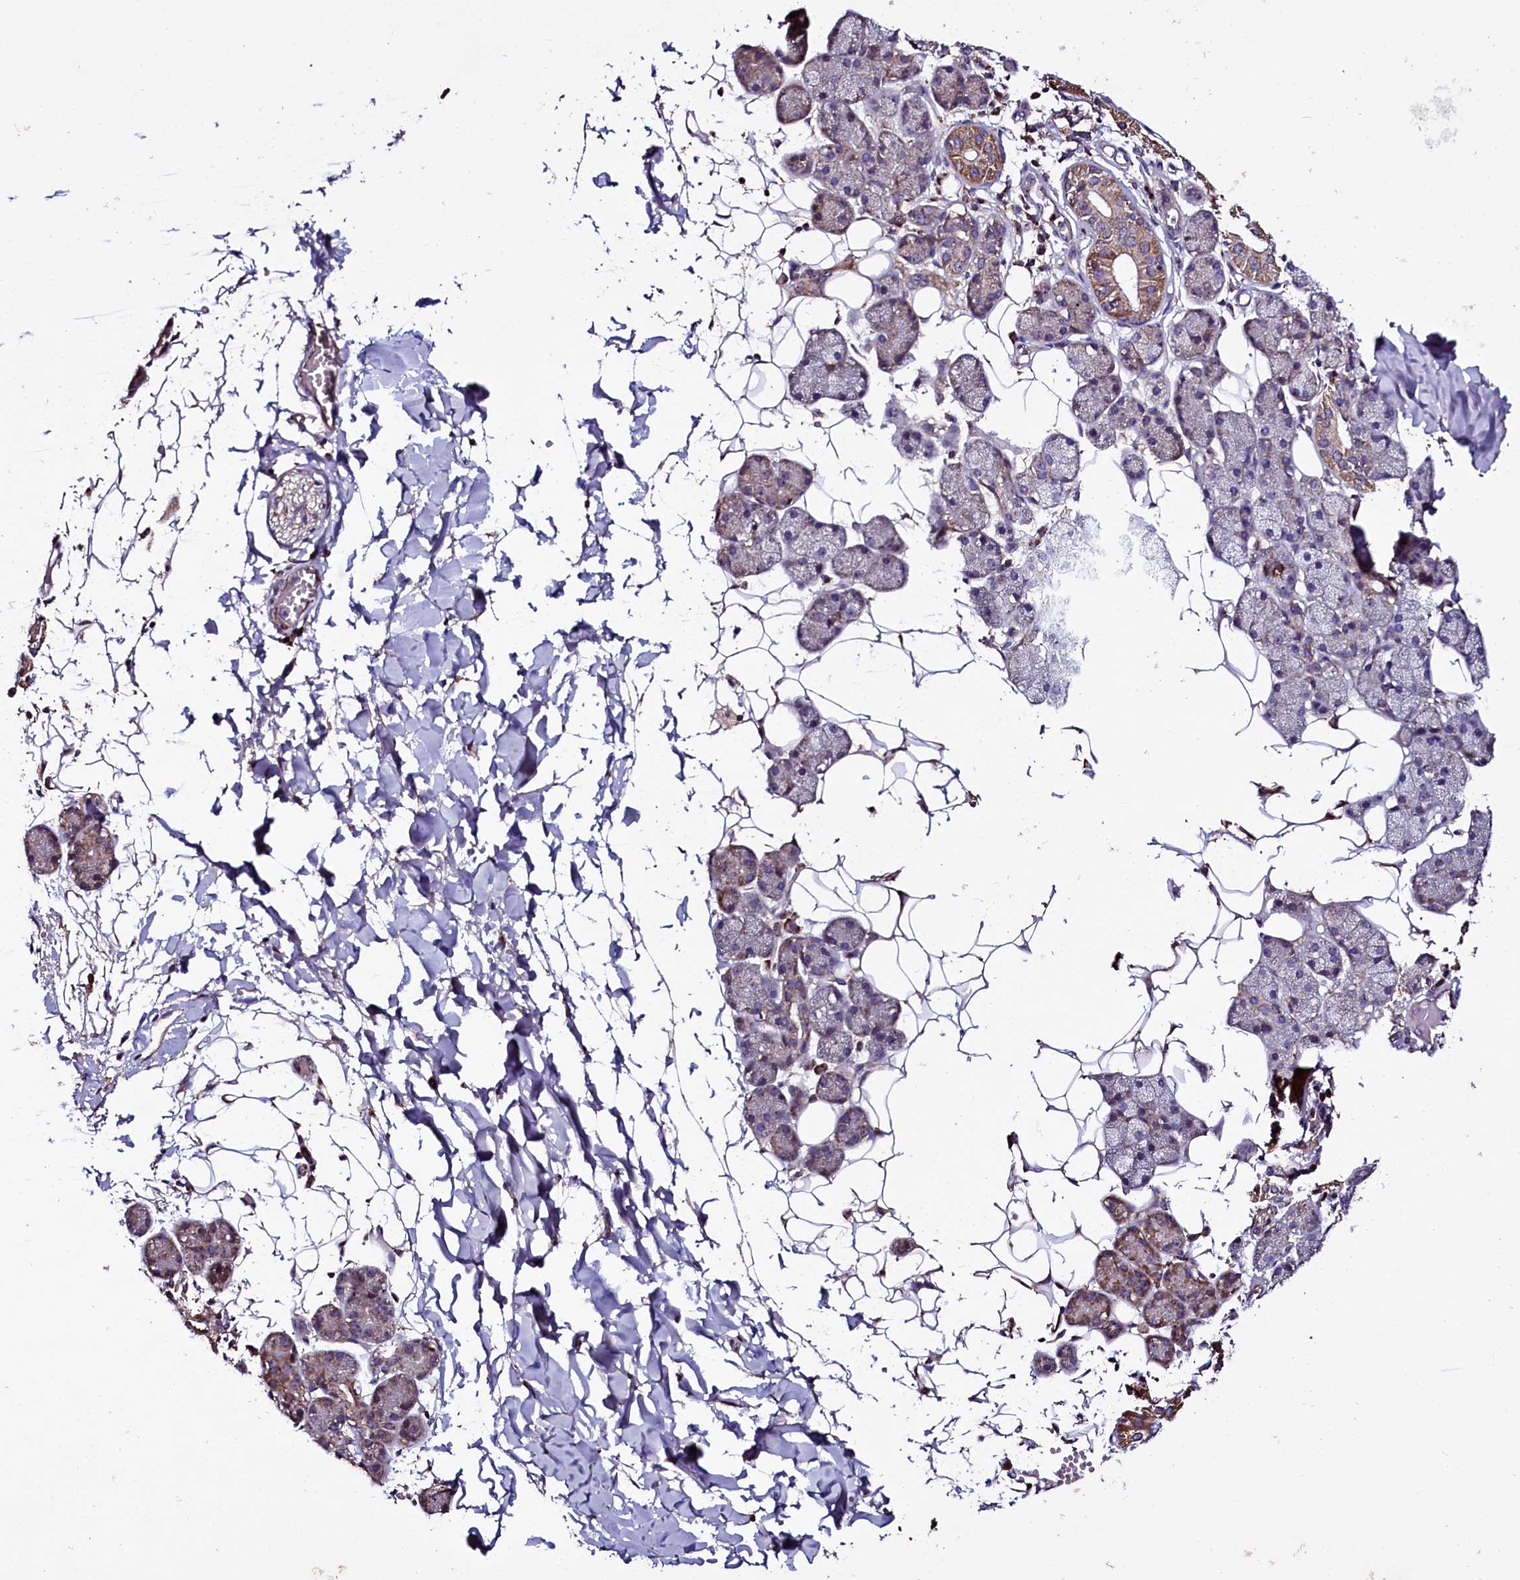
{"staining": {"intensity": "moderate", "quantity": "<25%", "location": "cytoplasmic/membranous"}, "tissue": "salivary gland", "cell_type": "Glandular cells", "image_type": "normal", "snomed": [{"axis": "morphology", "description": "Normal tissue, NOS"}, {"axis": "topography", "description": "Salivary gland"}], "caption": "A photomicrograph of human salivary gland stained for a protein reveals moderate cytoplasmic/membranous brown staining in glandular cells.", "gene": "NAA80", "patient": {"sex": "female", "age": 33}}